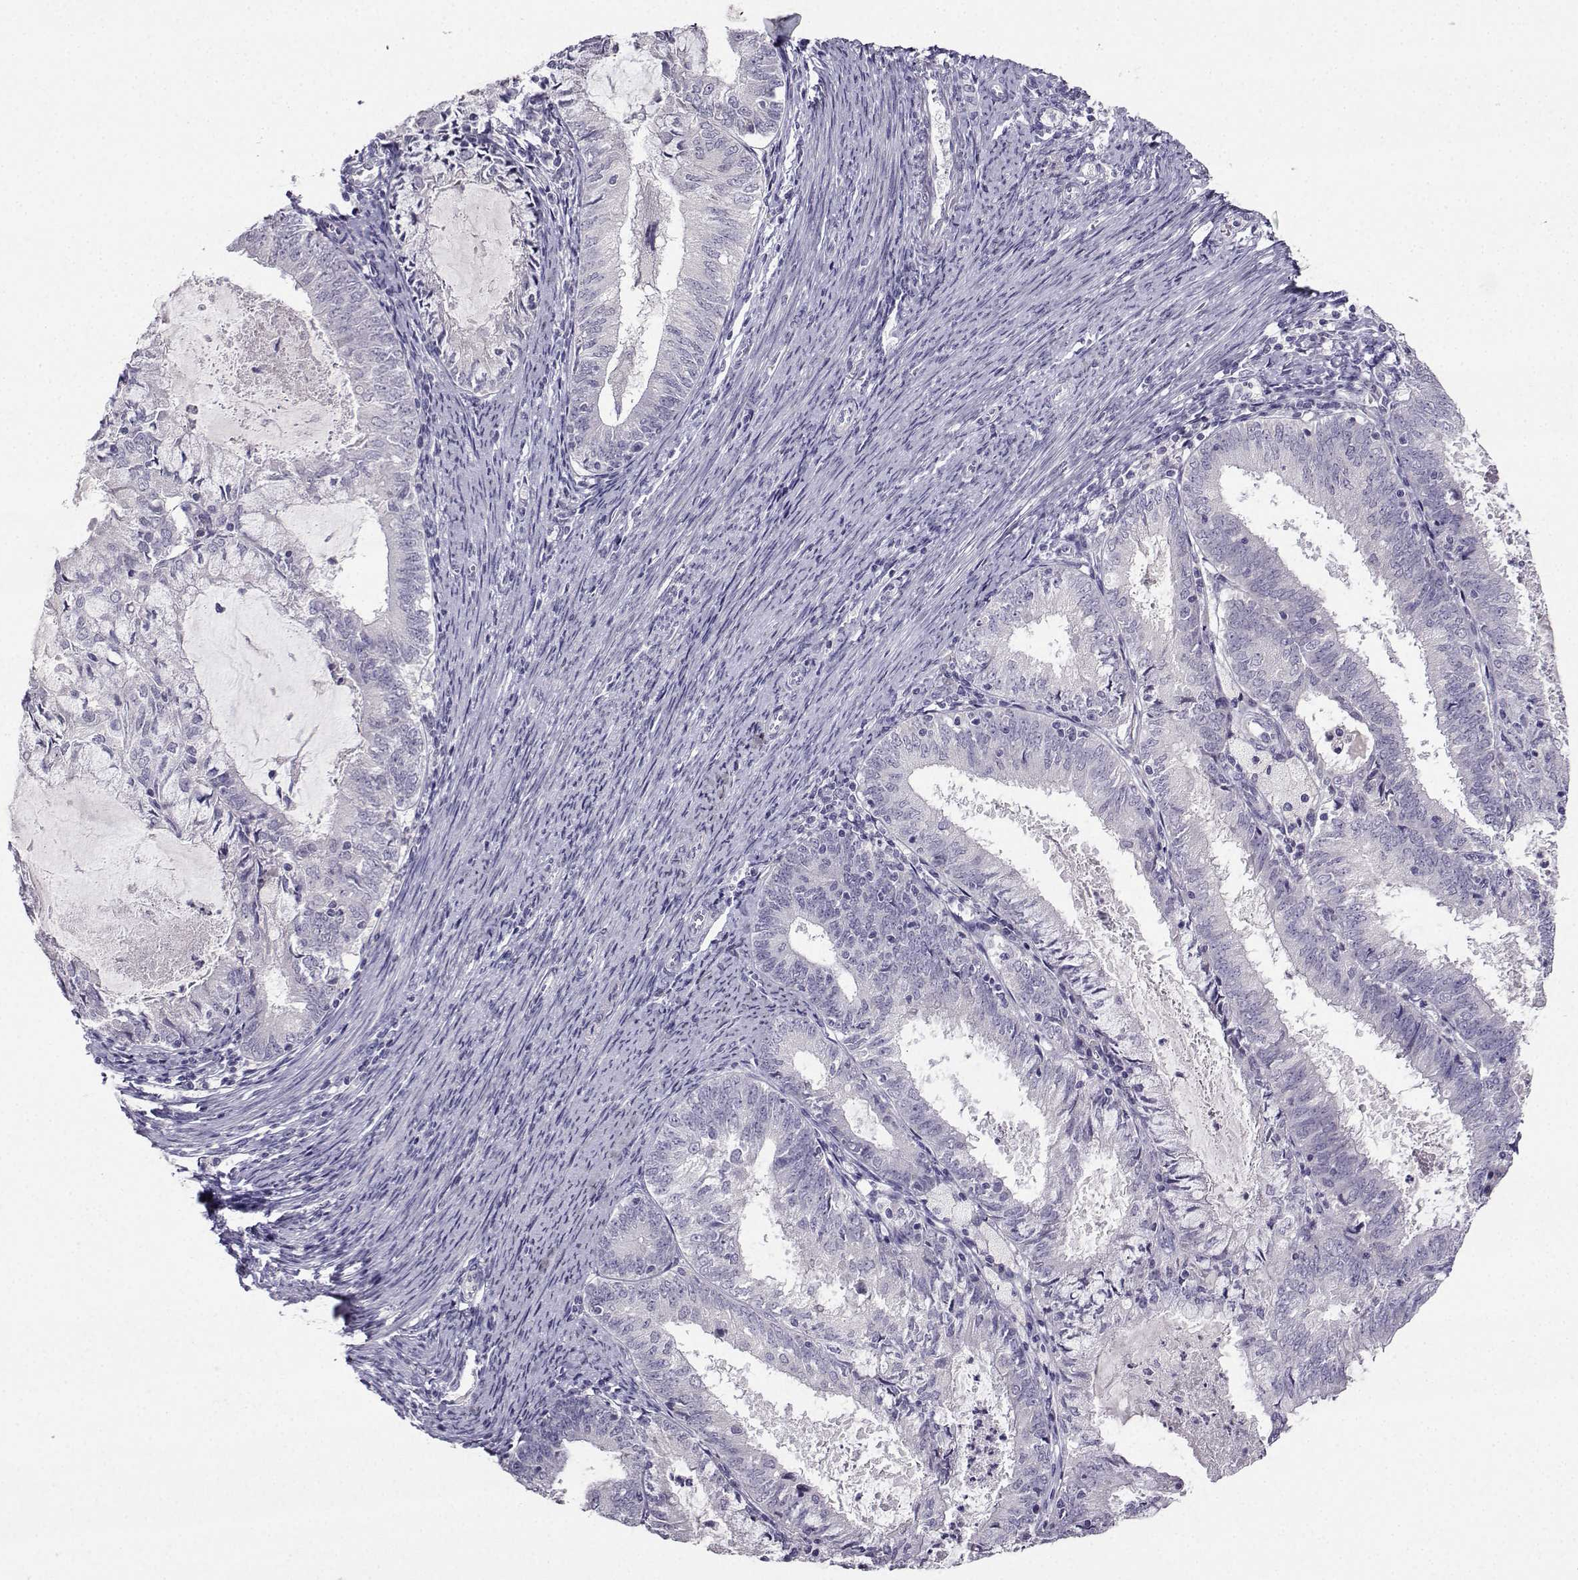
{"staining": {"intensity": "negative", "quantity": "none", "location": "none"}, "tissue": "endometrial cancer", "cell_type": "Tumor cells", "image_type": "cancer", "snomed": [{"axis": "morphology", "description": "Adenocarcinoma, NOS"}, {"axis": "topography", "description": "Endometrium"}], "caption": "High magnification brightfield microscopy of endometrial cancer stained with DAB (brown) and counterstained with hematoxylin (blue): tumor cells show no significant staining.", "gene": "CRYBB1", "patient": {"sex": "female", "age": 57}}